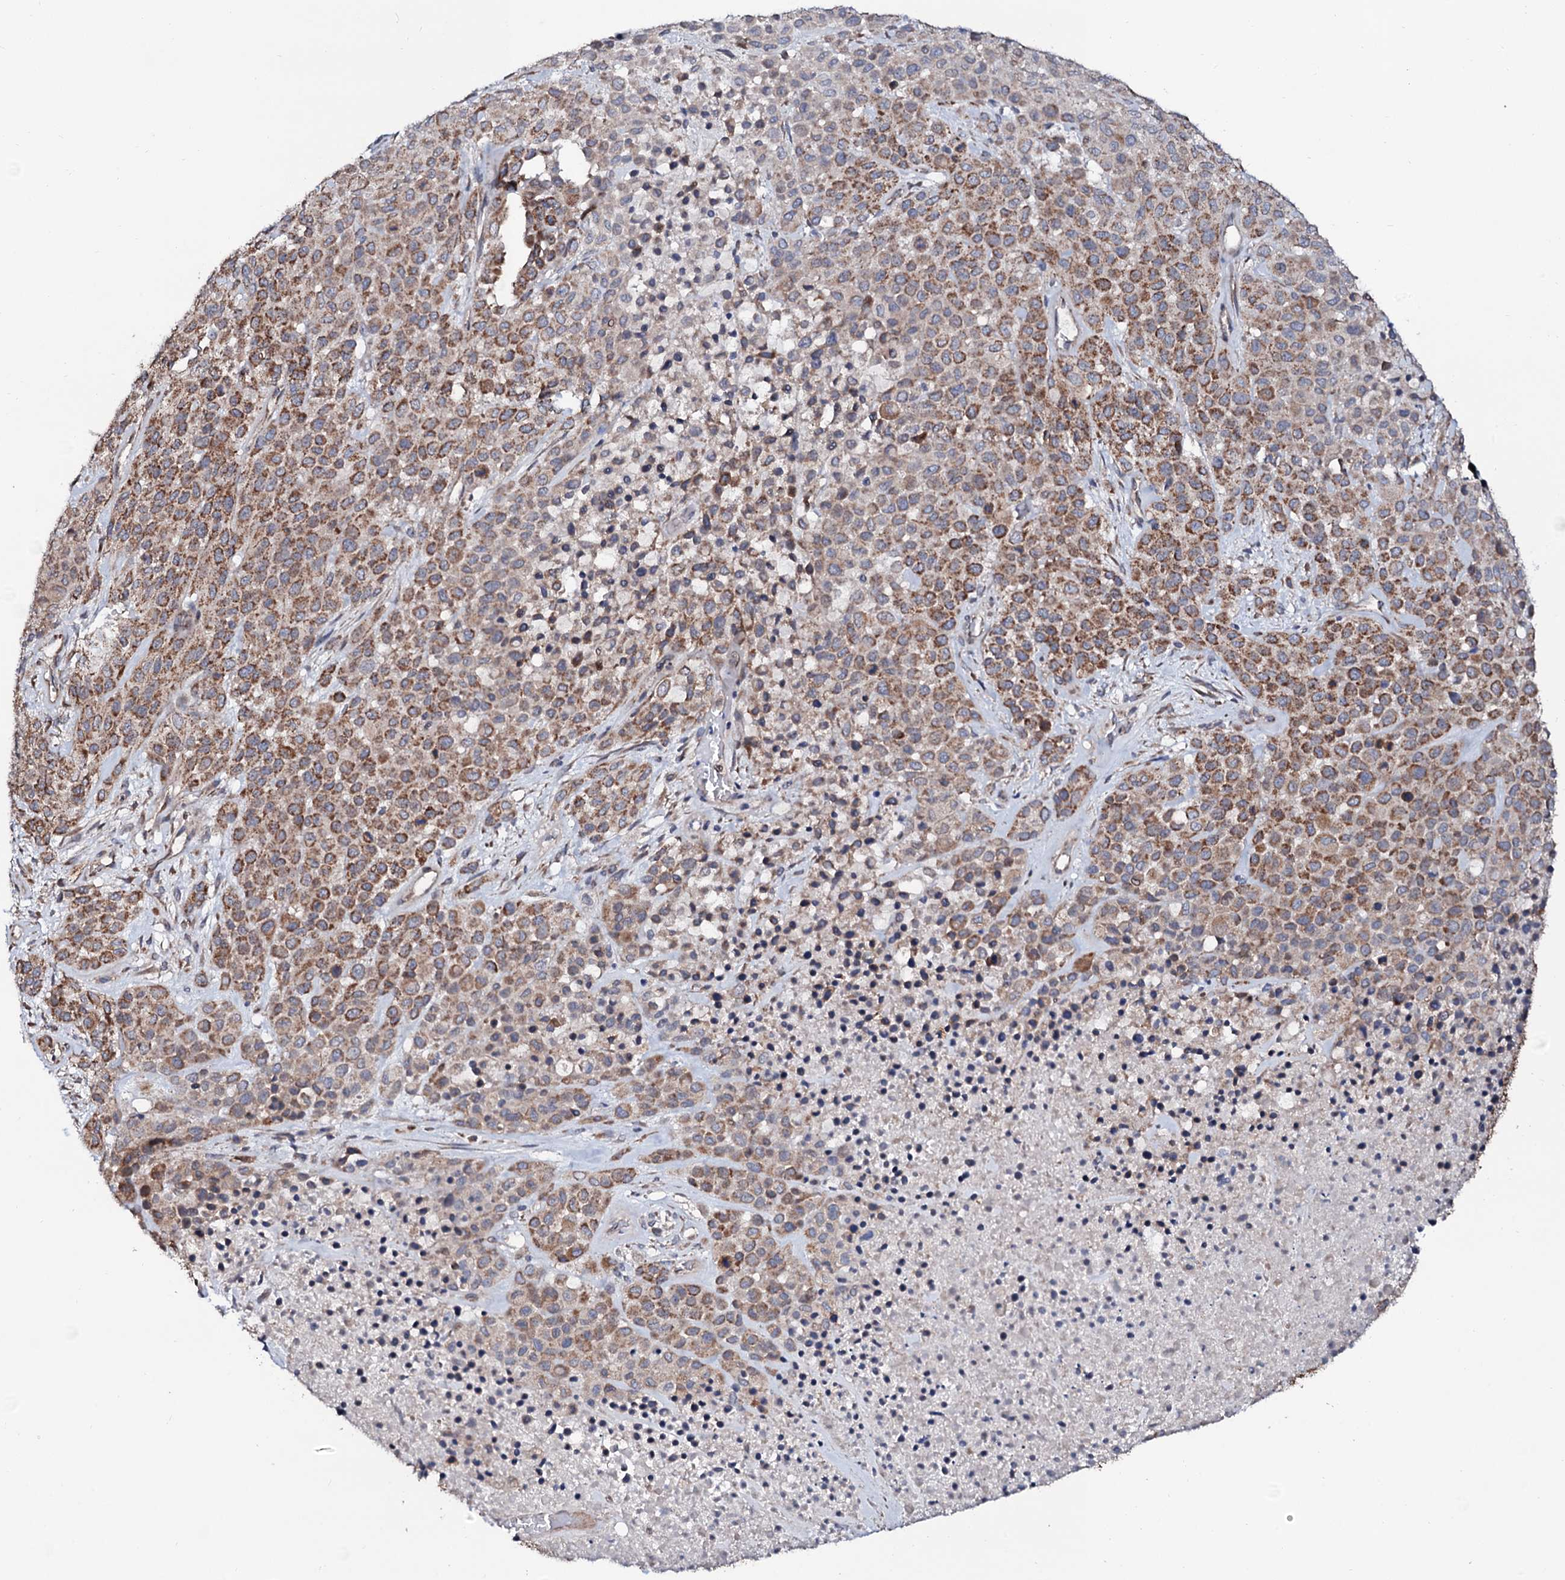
{"staining": {"intensity": "moderate", "quantity": ">75%", "location": "cytoplasmic/membranous"}, "tissue": "melanoma", "cell_type": "Tumor cells", "image_type": "cancer", "snomed": [{"axis": "morphology", "description": "Malignant melanoma, Metastatic site"}, {"axis": "topography", "description": "Skin"}], "caption": "Malignant melanoma (metastatic site) stained with DAB (3,3'-diaminobenzidine) immunohistochemistry demonstrates medium levels of moderate cytoplasmic/membranous expression in approximately >75% of tumor cells.", "gene": "PPP1R3D", "patient": {"sex": "female", "age": 81}}